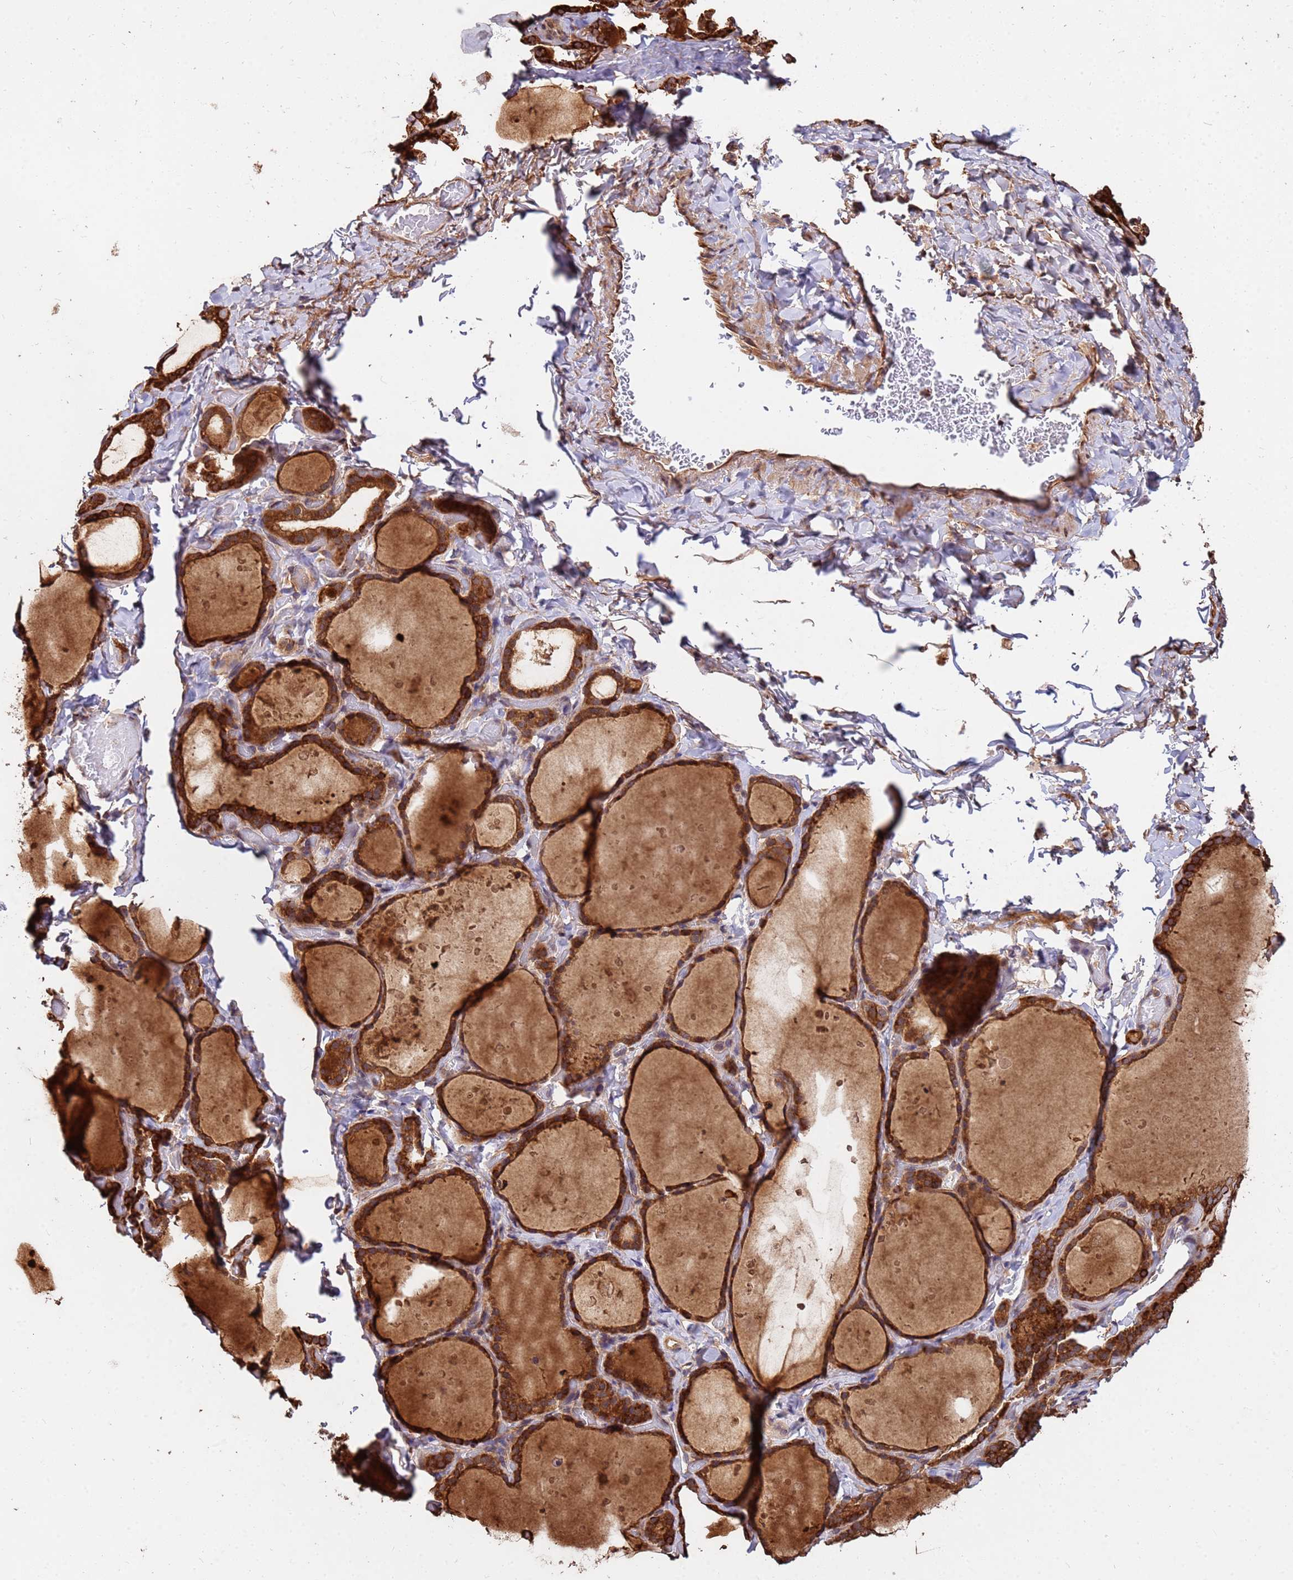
{"staining": {"intensity": "strong", "quantity": ">75%", "location": "cytoplasmic/membranous"}, "tissue": "thyroid gland", "cell_type": "Glandular cells", "image_type": "normal", "snomed": [{"axis": "morphology", "description": "Normal tissue, NOS"}, {"axis": "topography", "description": "Thyroid gland"}], "caption": "Brown immunohistochemical staining in normal thyroid gland exhibits strong cytoplasmic/membranous staining in about >75% of glandular cells. The staining was performed using DAB (3,3'-diaminobenzidine) to visualize the protein expression in brown, while the nuclei were stained in blue with hematoxylin (Magnification: 20x).", "gene": "ZNF619", "patient": {"sex": "female", "age": 44}}